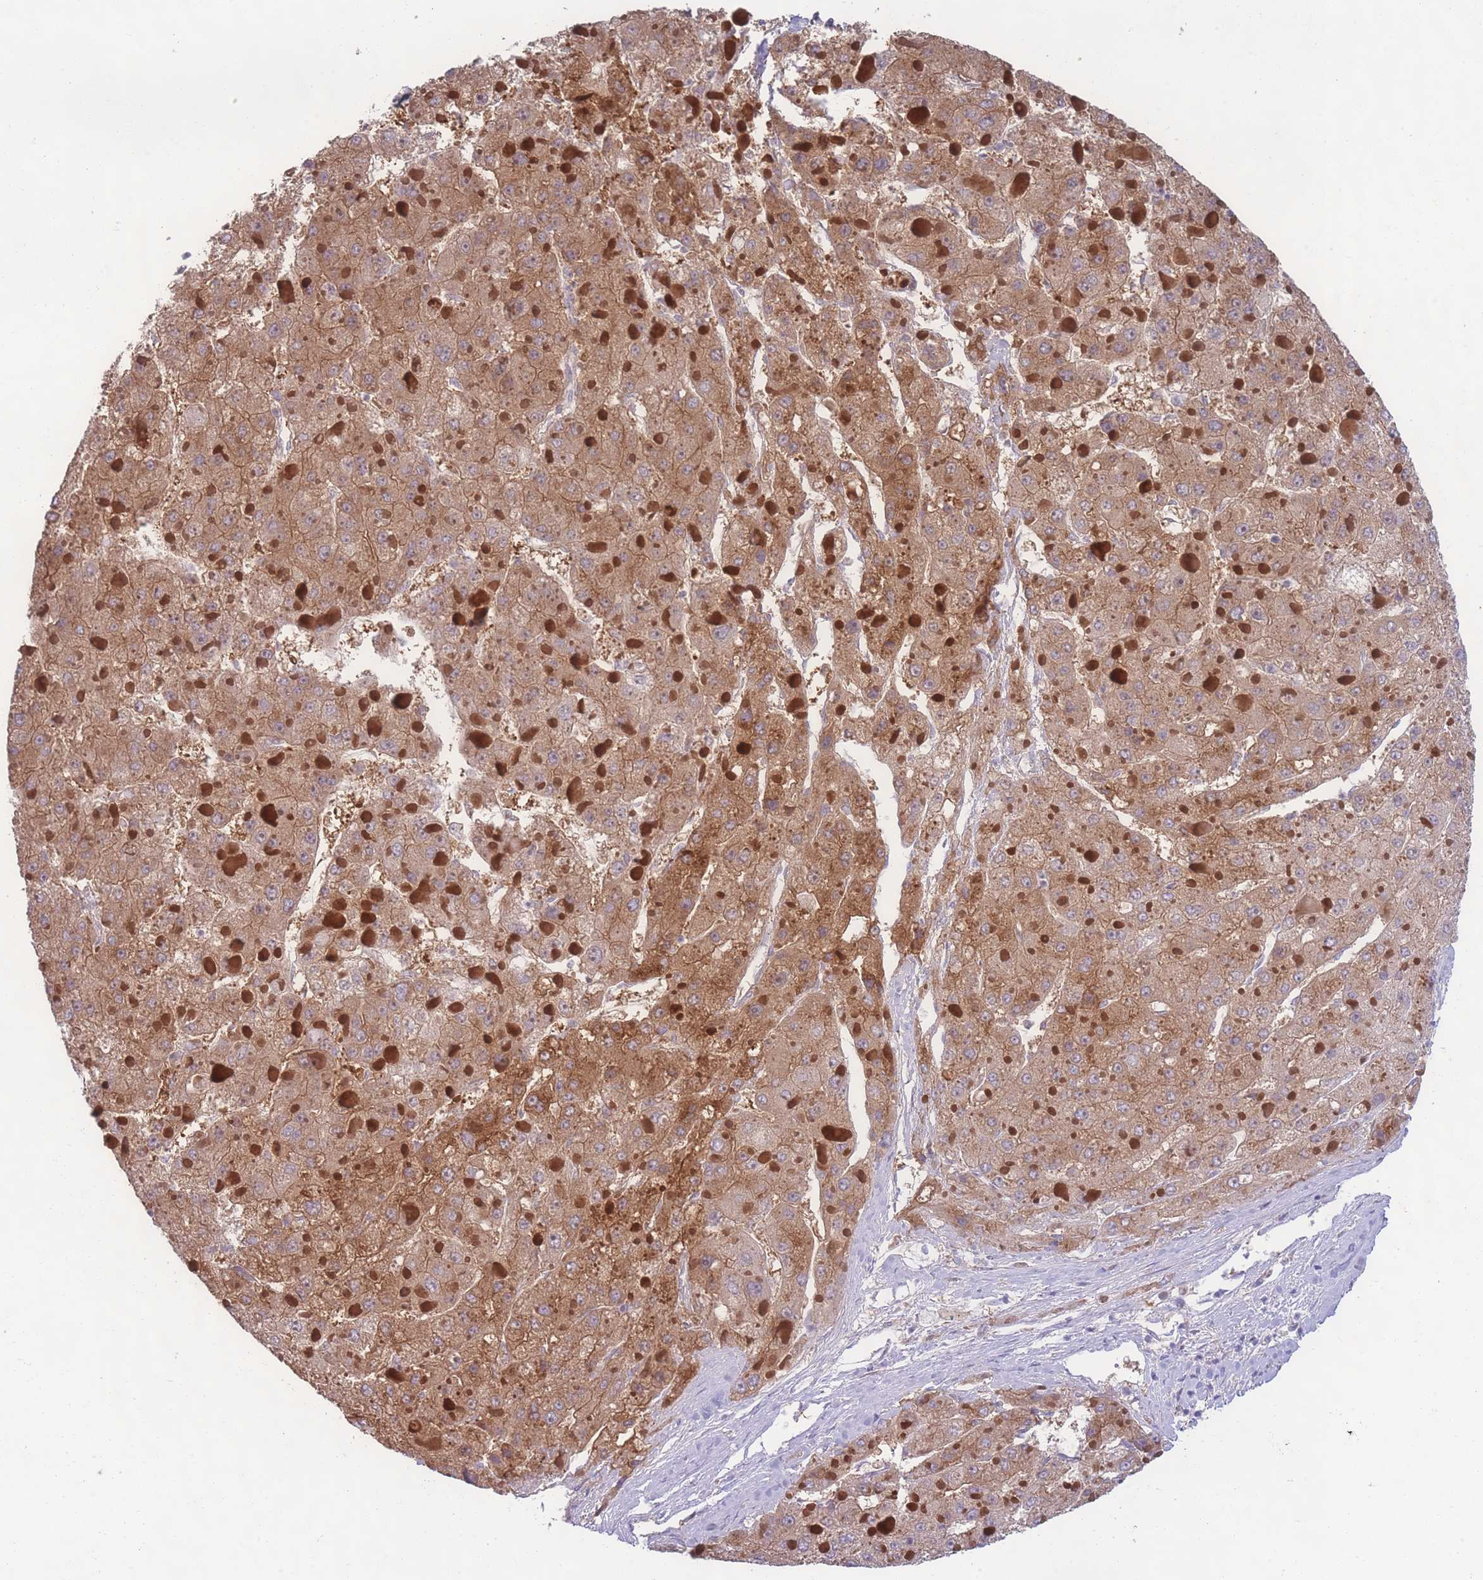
{"staining": {"intensity": "moderate", "quantity": ">75%", "location": "cytoplasmic/membranous"}, "tissue": "liver cancer", "cell_type": "Tumor cells", "image_type": "cancer", "snomed": [{"axis": "morphology", "description": "Carcinoma, Hepatocellular, NOS"}, {"axis": "topography", "description": "Liver"}], "caption": "Hepatocellular carcinoma (liver) stained with a protein marker shows moderate staining in tumor cells.", "gene": "STEAP3", "patient": {"sex": "female", "age": 73}}